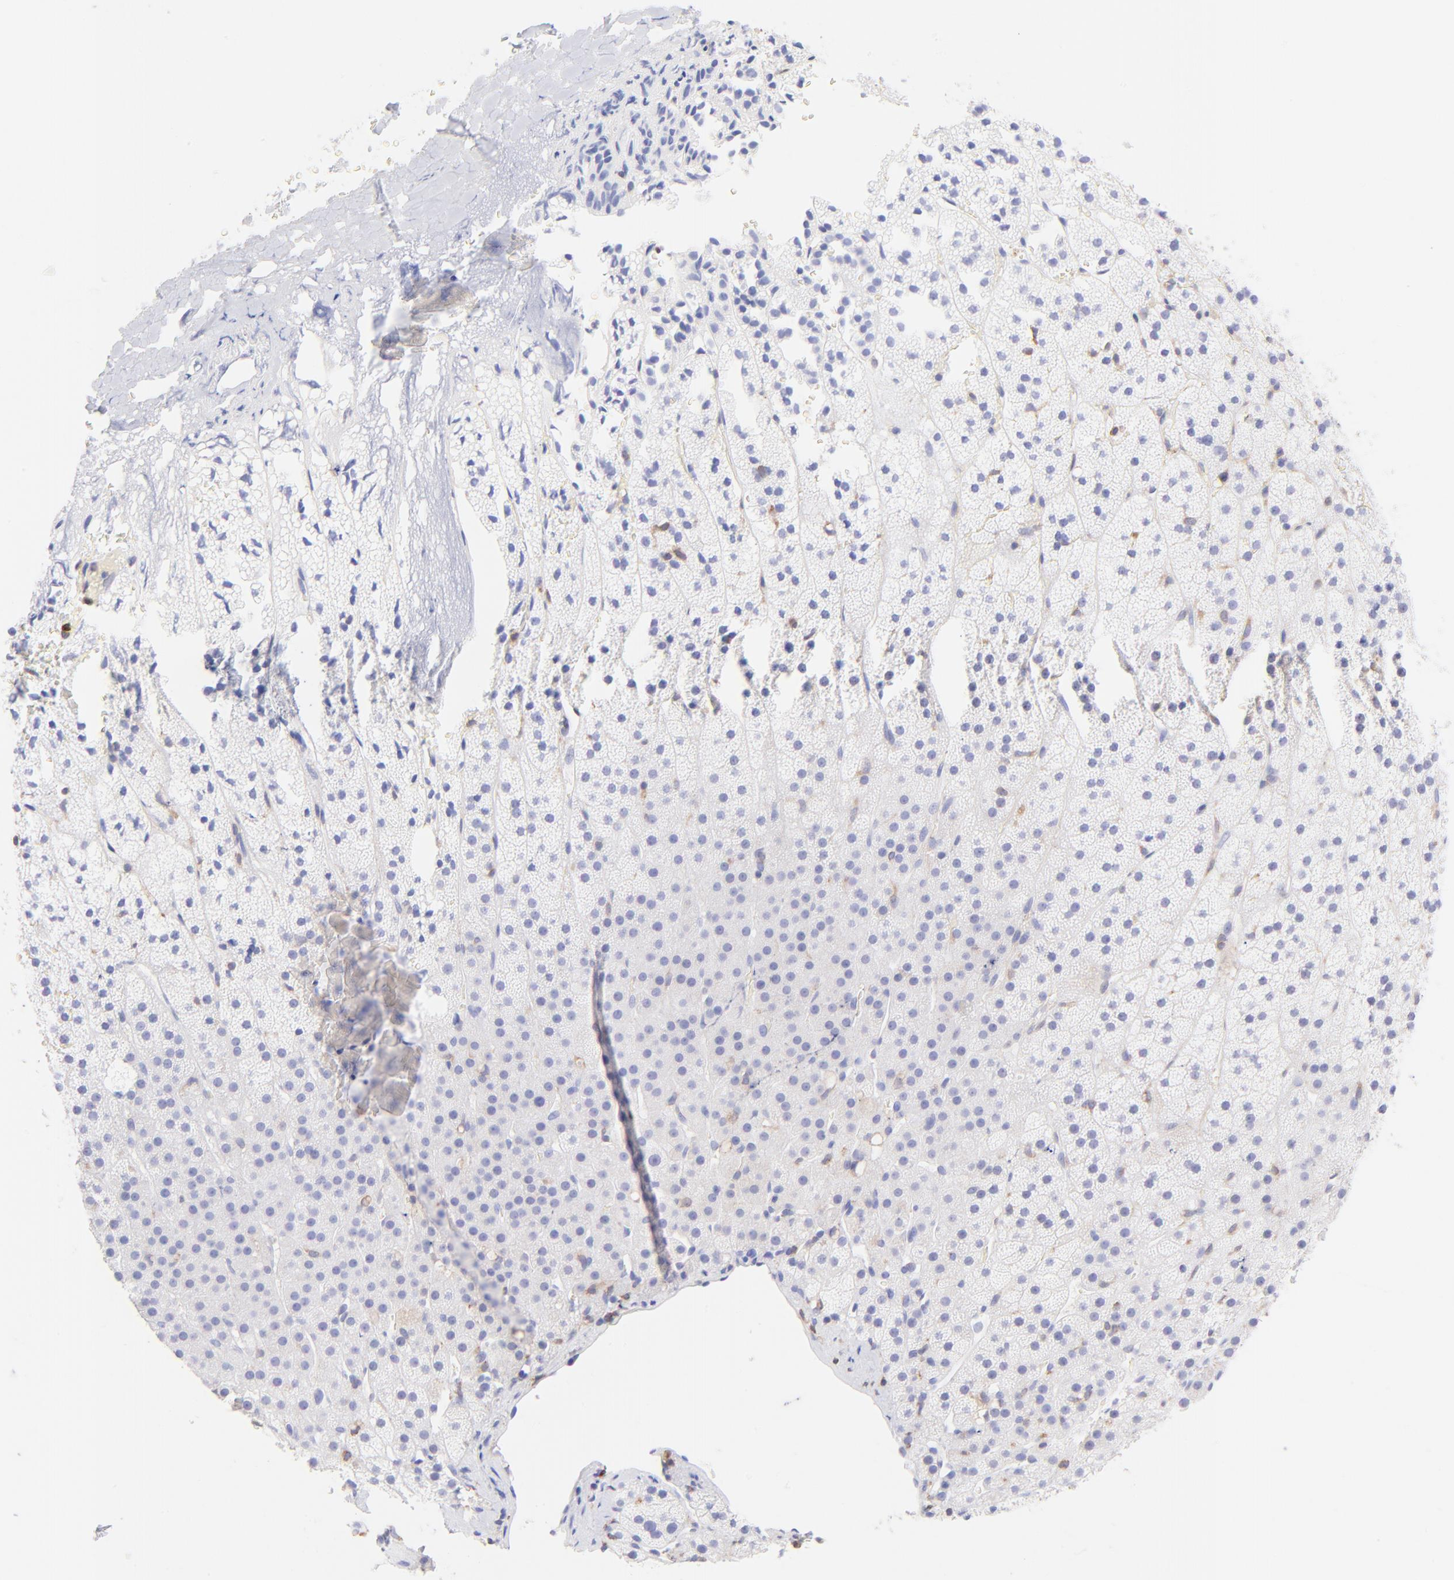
{"staining": {"intensity": "negative", "quantity": "none", "location": "none"}, "tissue": "adrenal gland", "cell_type": "Glandular cells", "image_type": "normal", "snomed": [{"axis": "morphology", "description": "Normal tissue, NOS"}, {"axis": "topography", "description": "Adrenal gland"}], "caption": "The histopathology image demonstrates no significant expression in glandular cells of adrenal gland.", "gene": "IRAG2", "patient": {"sex": "male", "age": 35}}